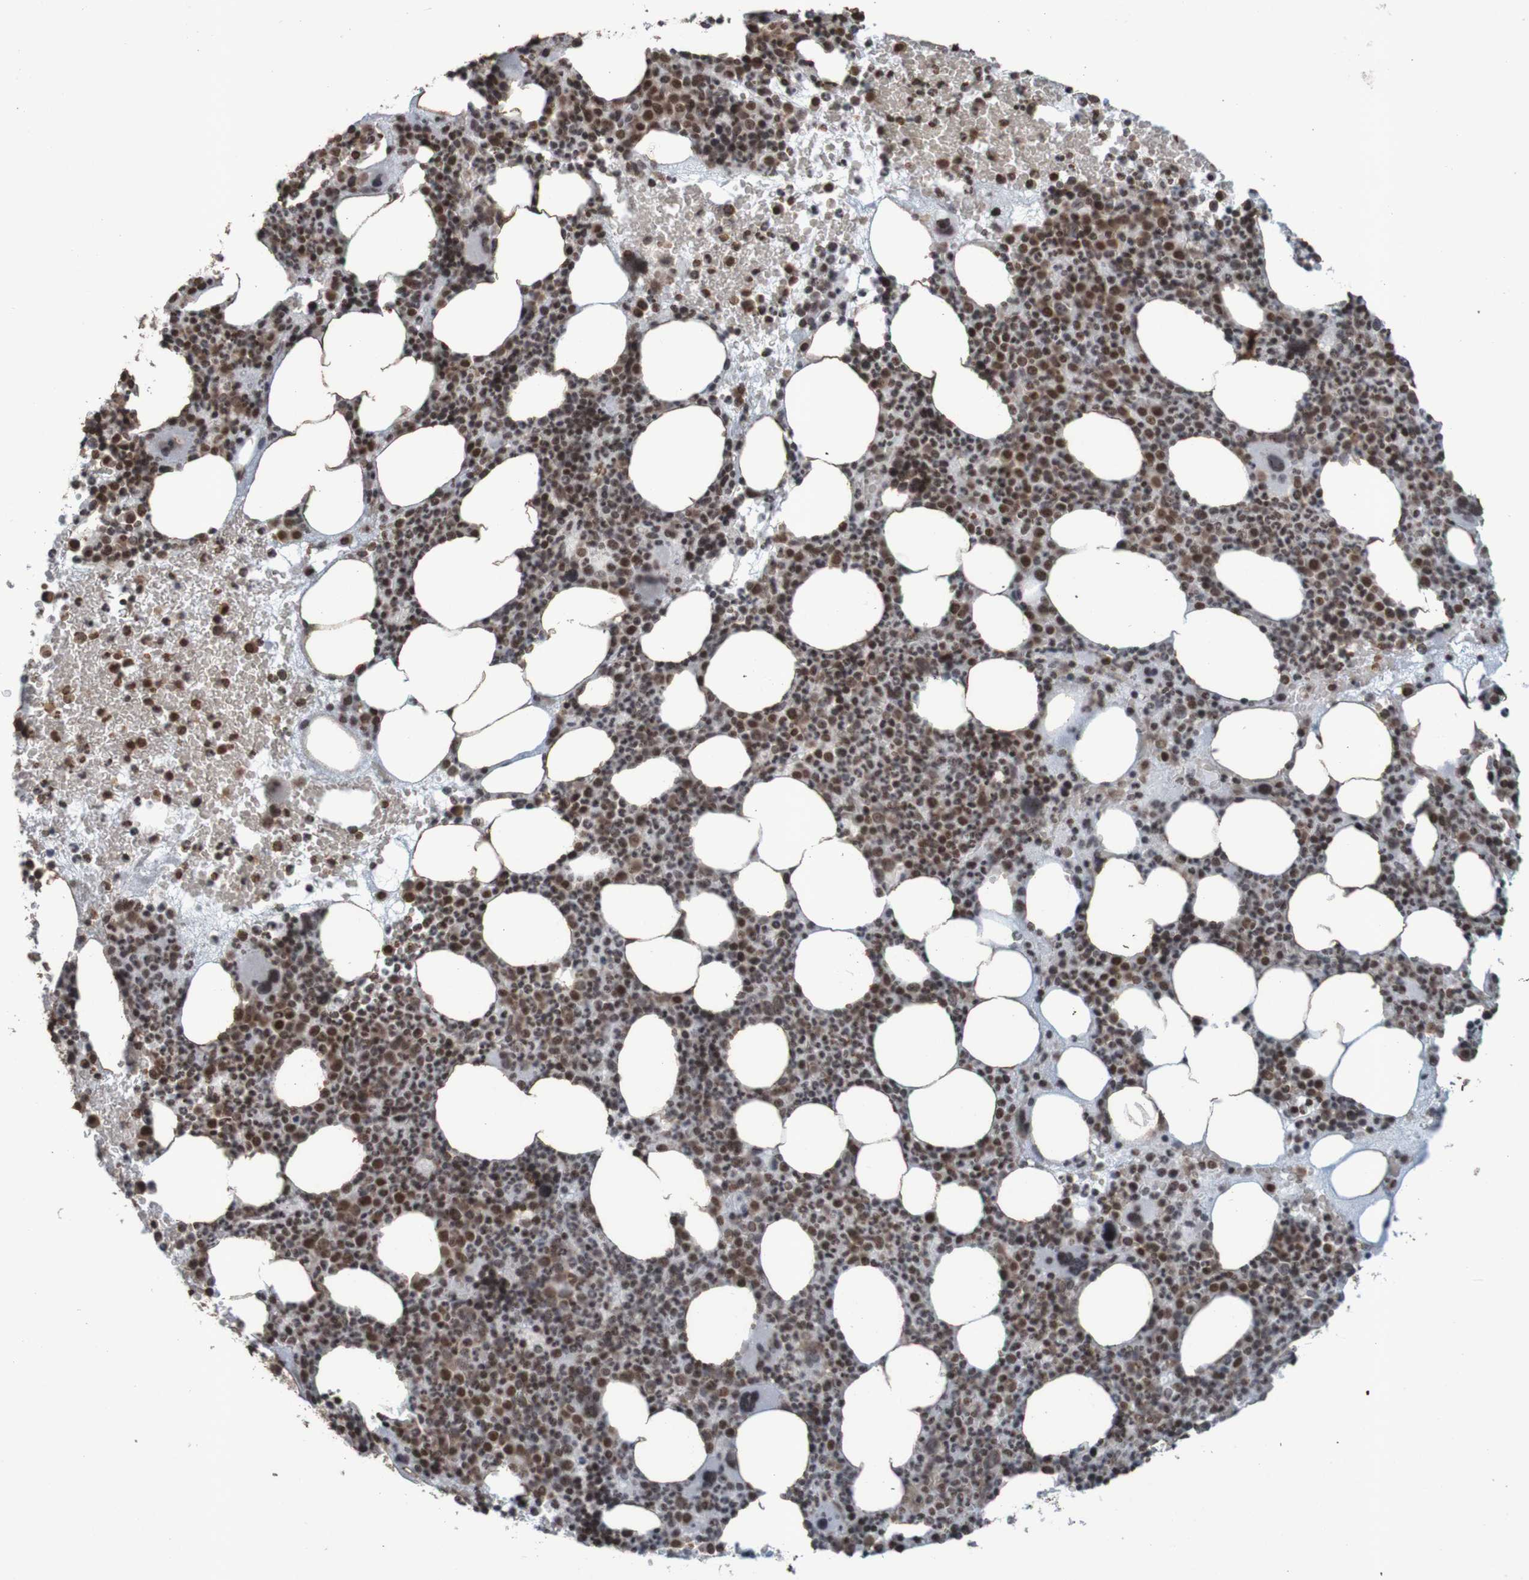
{"staining": {"intensity": "strong", "quantity": ">75%", "location": "nuclear"}, "tissue": "bone marrow", "cell_type": "Hematopoietic cells", "image_type": "normal", "snomed": [{"axis": "morphology", "description": "Normal tissue, NOS"}, {"axis": "morphology", "description": "Inflammation, NOS"}, {"axis": "topography", "description": "Bone marrow"}], "caption": "Bone marrow stained with a brown dye reveals strong nuclear positive positivity in about >75% of hematopoietic cells.", "gene": "GFI1", "patient": {"sex": "male", "age": 73}}